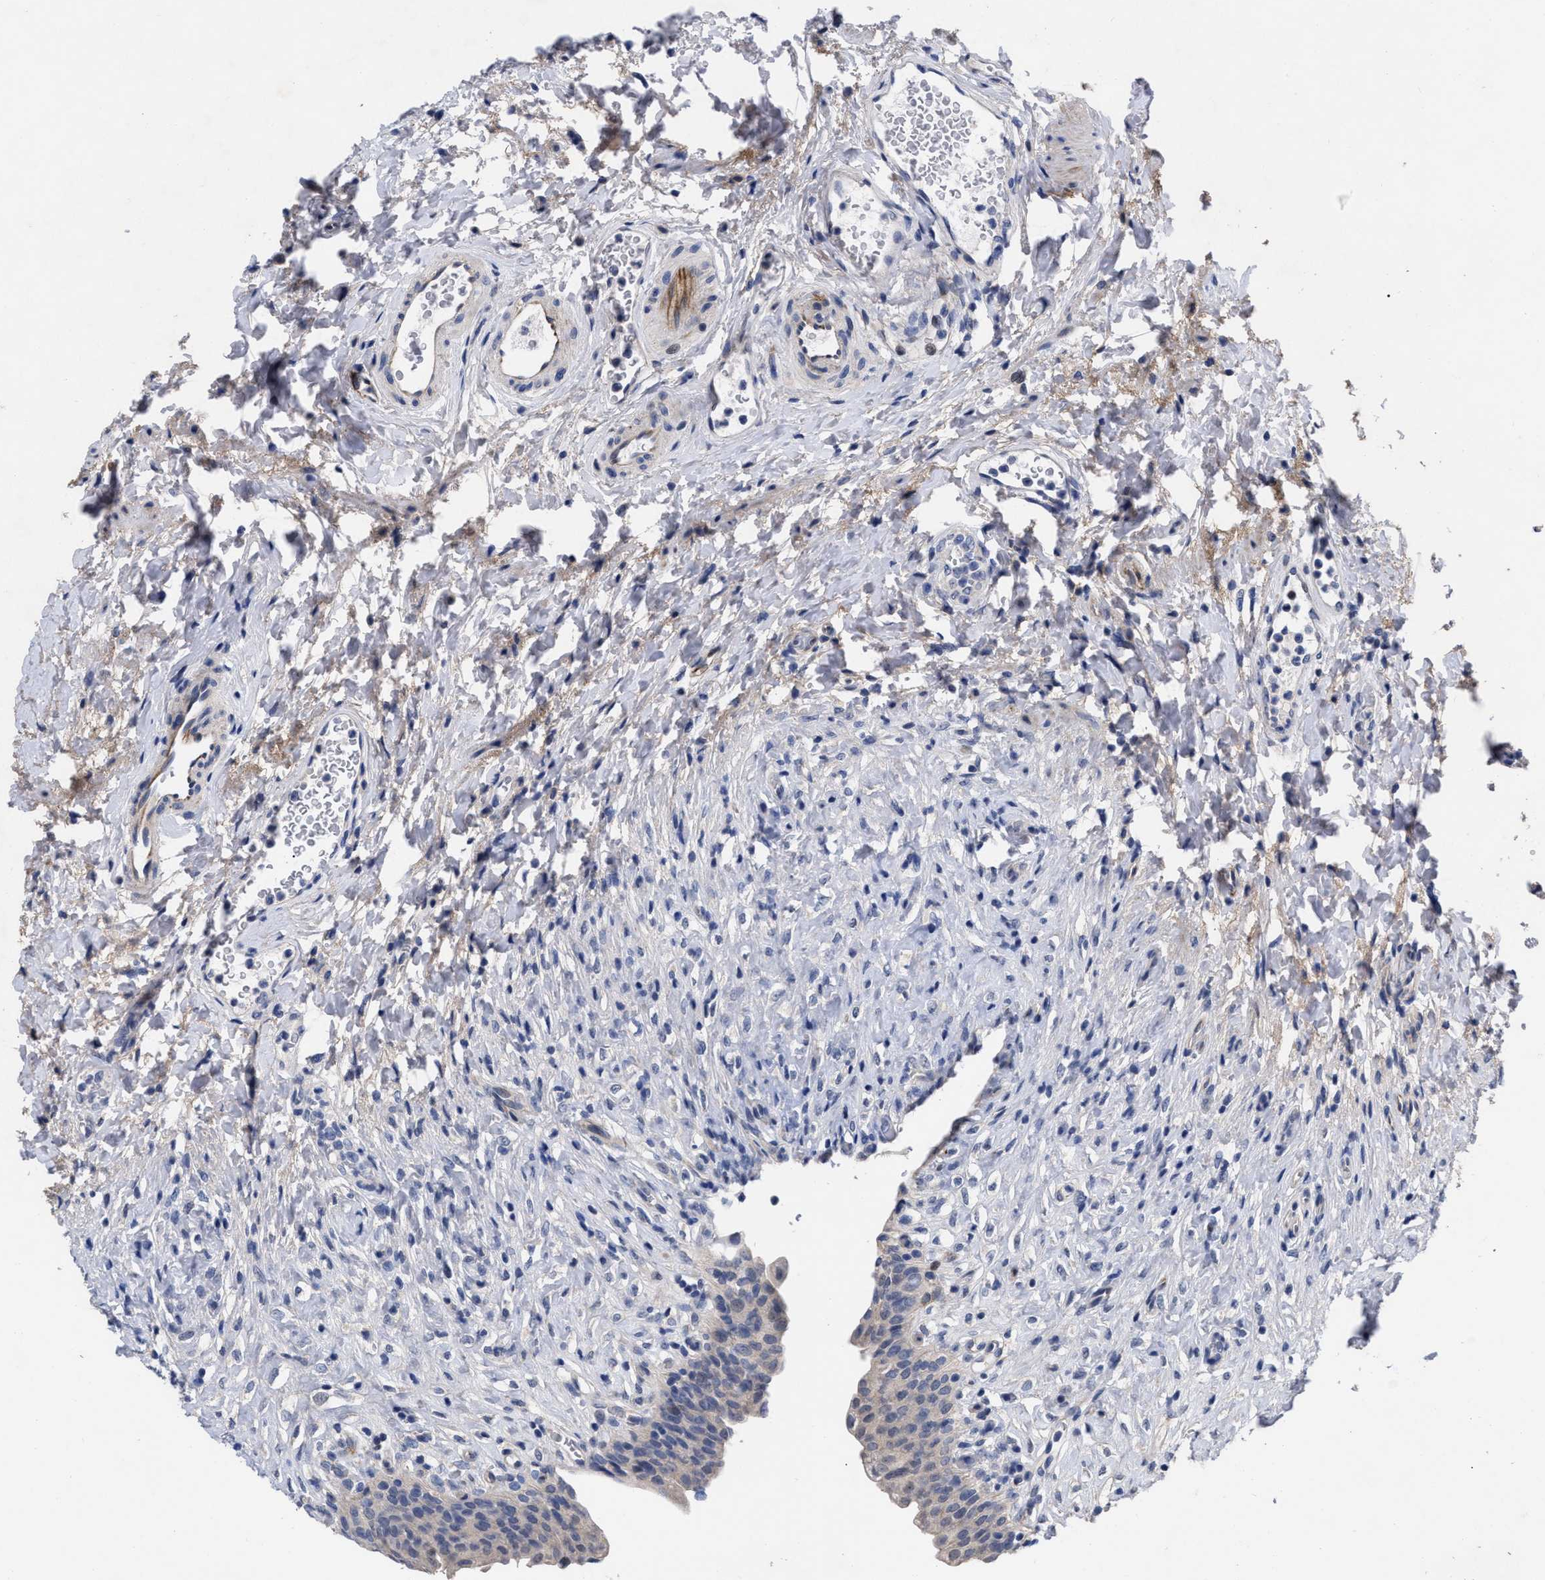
{"staining": {"intensity": "negative", "quantity": "none", "location": "none"}, "tissue": "urinary bladder", "cell_type": "Urothelial cells", "image_type": "normal", "snomed": [{"axis": "morphology", "description": "Urothelial carcinoma, High grade"}, {"axis": "topography", "description": "Urinary bladder"}], "caption": "Immunohistochemical staining of benign human urinary bladder exhibits no significant expression in urothelial cells.", "gene": "CCN5", "patient": {"sex": "male", "age": 46}}